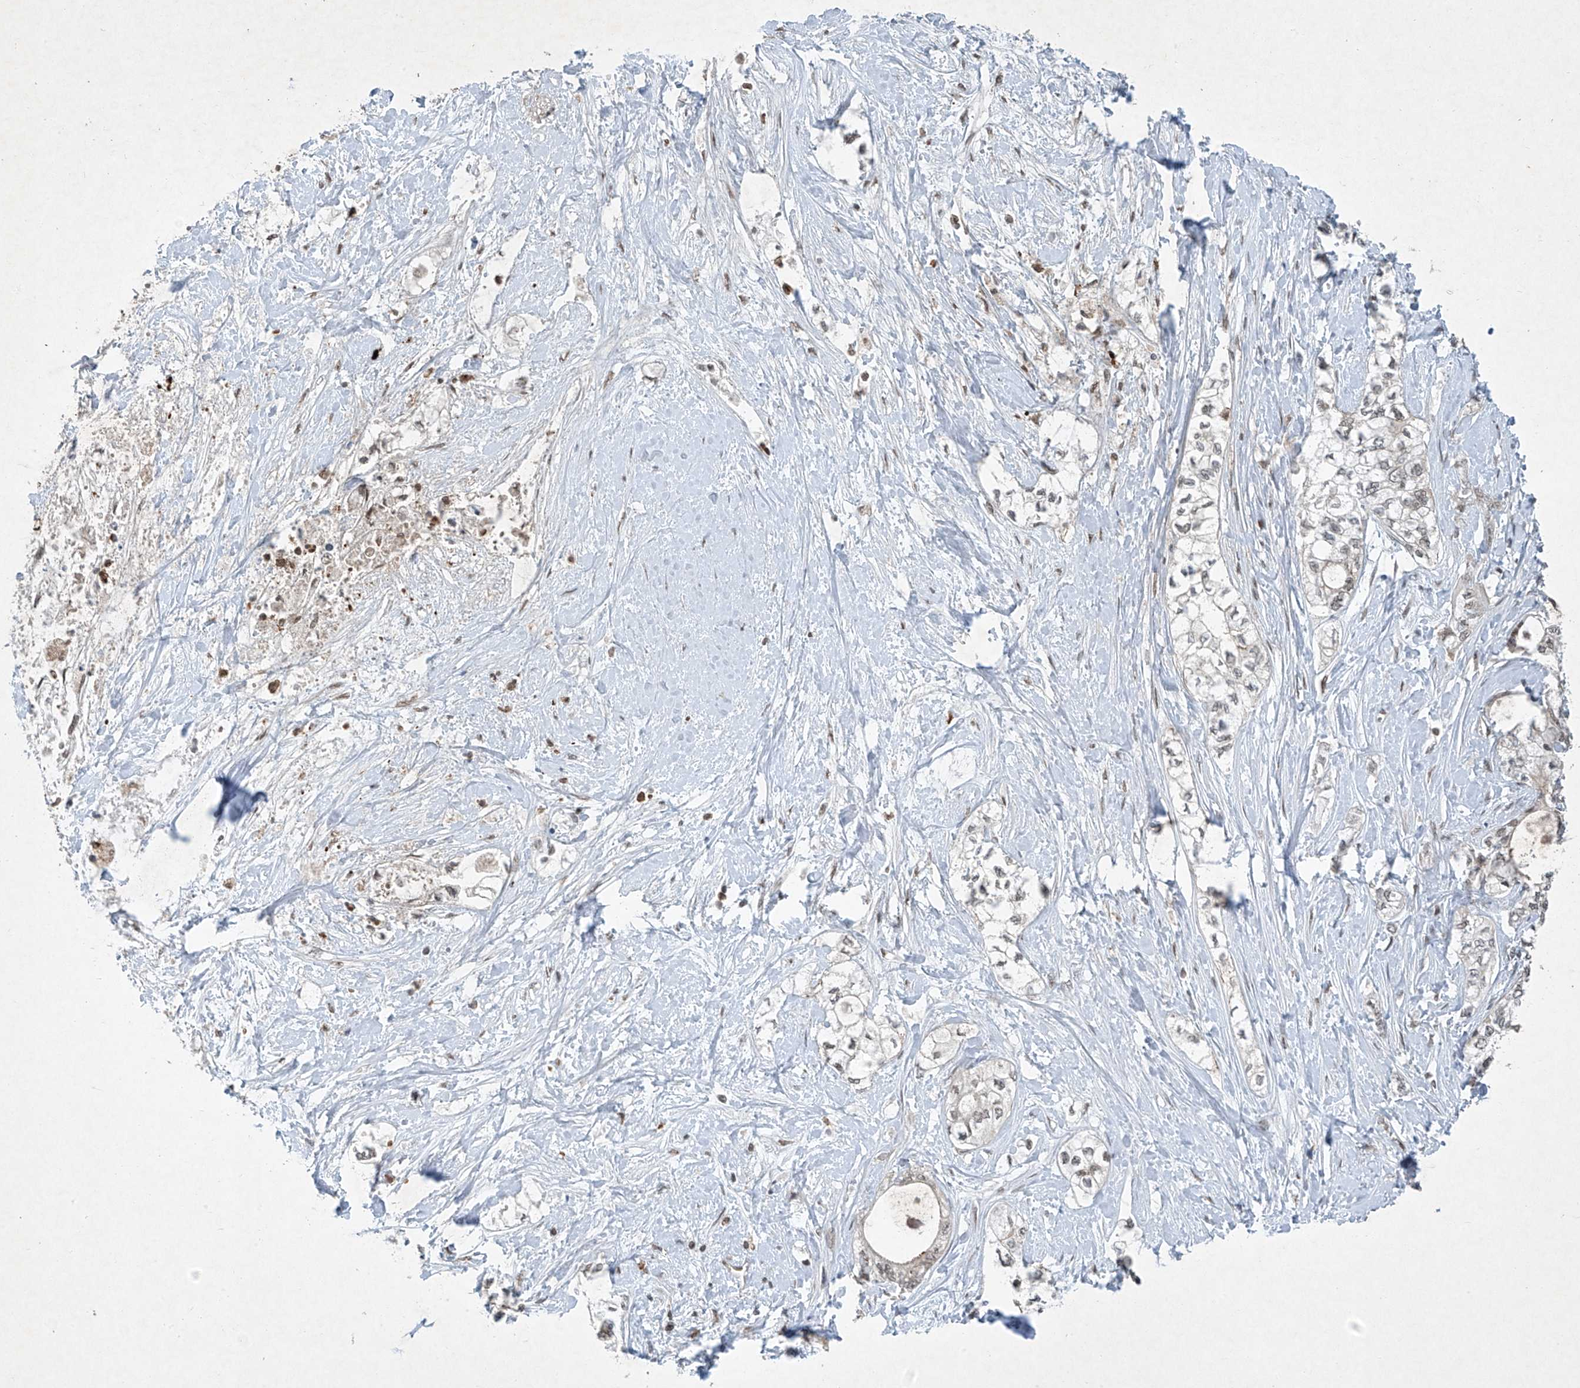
{"staining": {"intensity": "weak", "quantity": "25%-75%", "location": "nuclear"}, "tissue": "pancreatic cancer", "cell_type": "Tumor cells", "image_type": "cancer", "snomed": [{"axis": "morphology", "description": "Adenocarcinoma, NOS"}, {"axis": "topography", "description": "Pancreas"}], "caption": "Brown immunohistochemical staining in human pancreatic cancer reveals weak nuclear positivity in approximately 25%-75% of tumor cells.", "gene": "TAF8", "patient": {"sex": "male", "age": 70}}